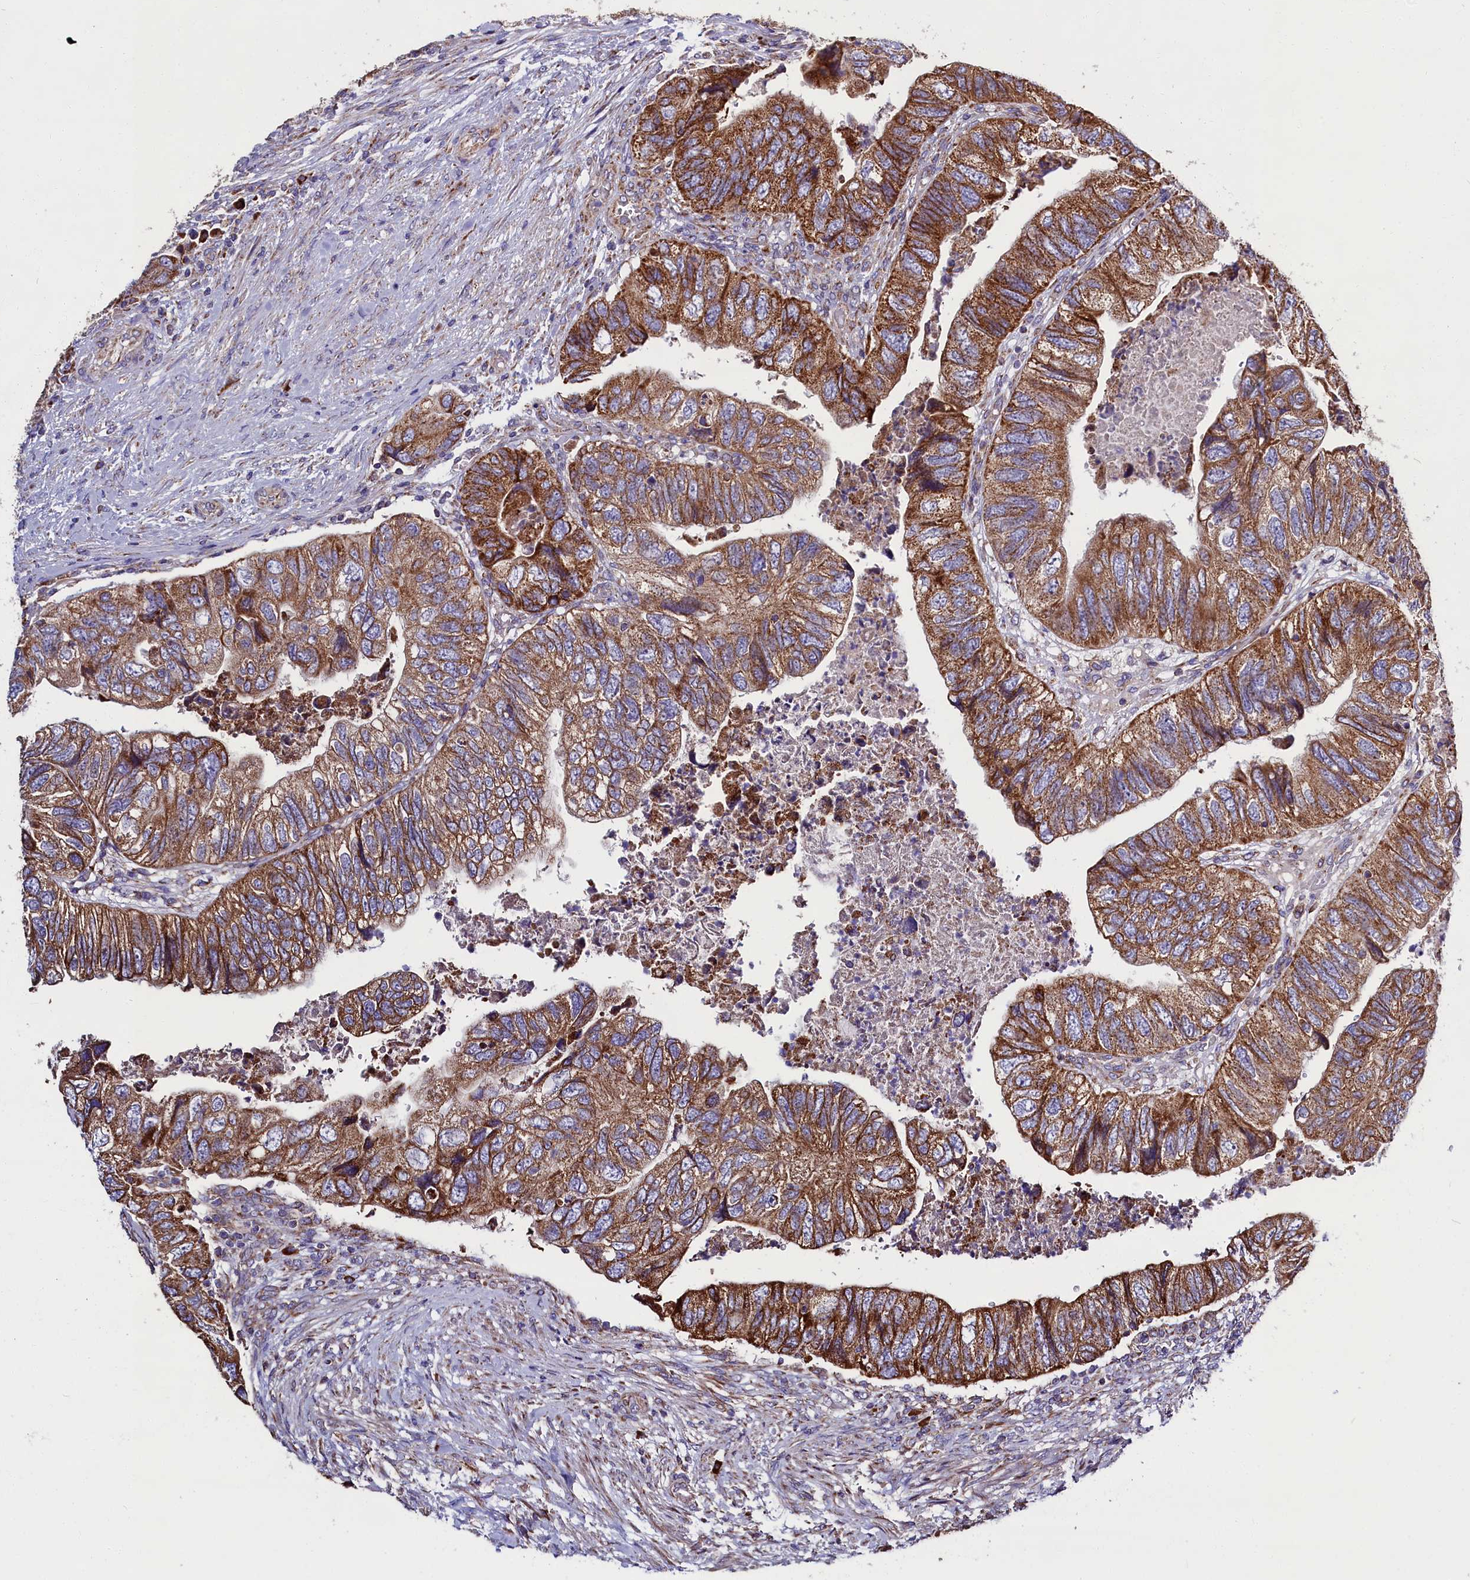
{"staining": {"intensity": "strong", "quantity": ">75%", "location": "cytoplasmic/membranous"}, "tissue": "colorectal cancer", "cell_type": "Tumor cells", "image_type": "cancer", "snomed": [{"axis": "morphology", "description": "Adenocarcinoma, NOS"}, {"axis": "topography", "description": "Rectum"}], "caption": "Strong cytoplasmic/membranous protein positivity is appreciated in approximately >75% of tumor cells in colorectal adenocarcinoma. The staining was performed using DAB, with brown indicating positive protein expression. Nuclei are stained blue with hematoxylin.", "gene": "ZSWIM1", "patient": {"sex": "male", "age": 63}}